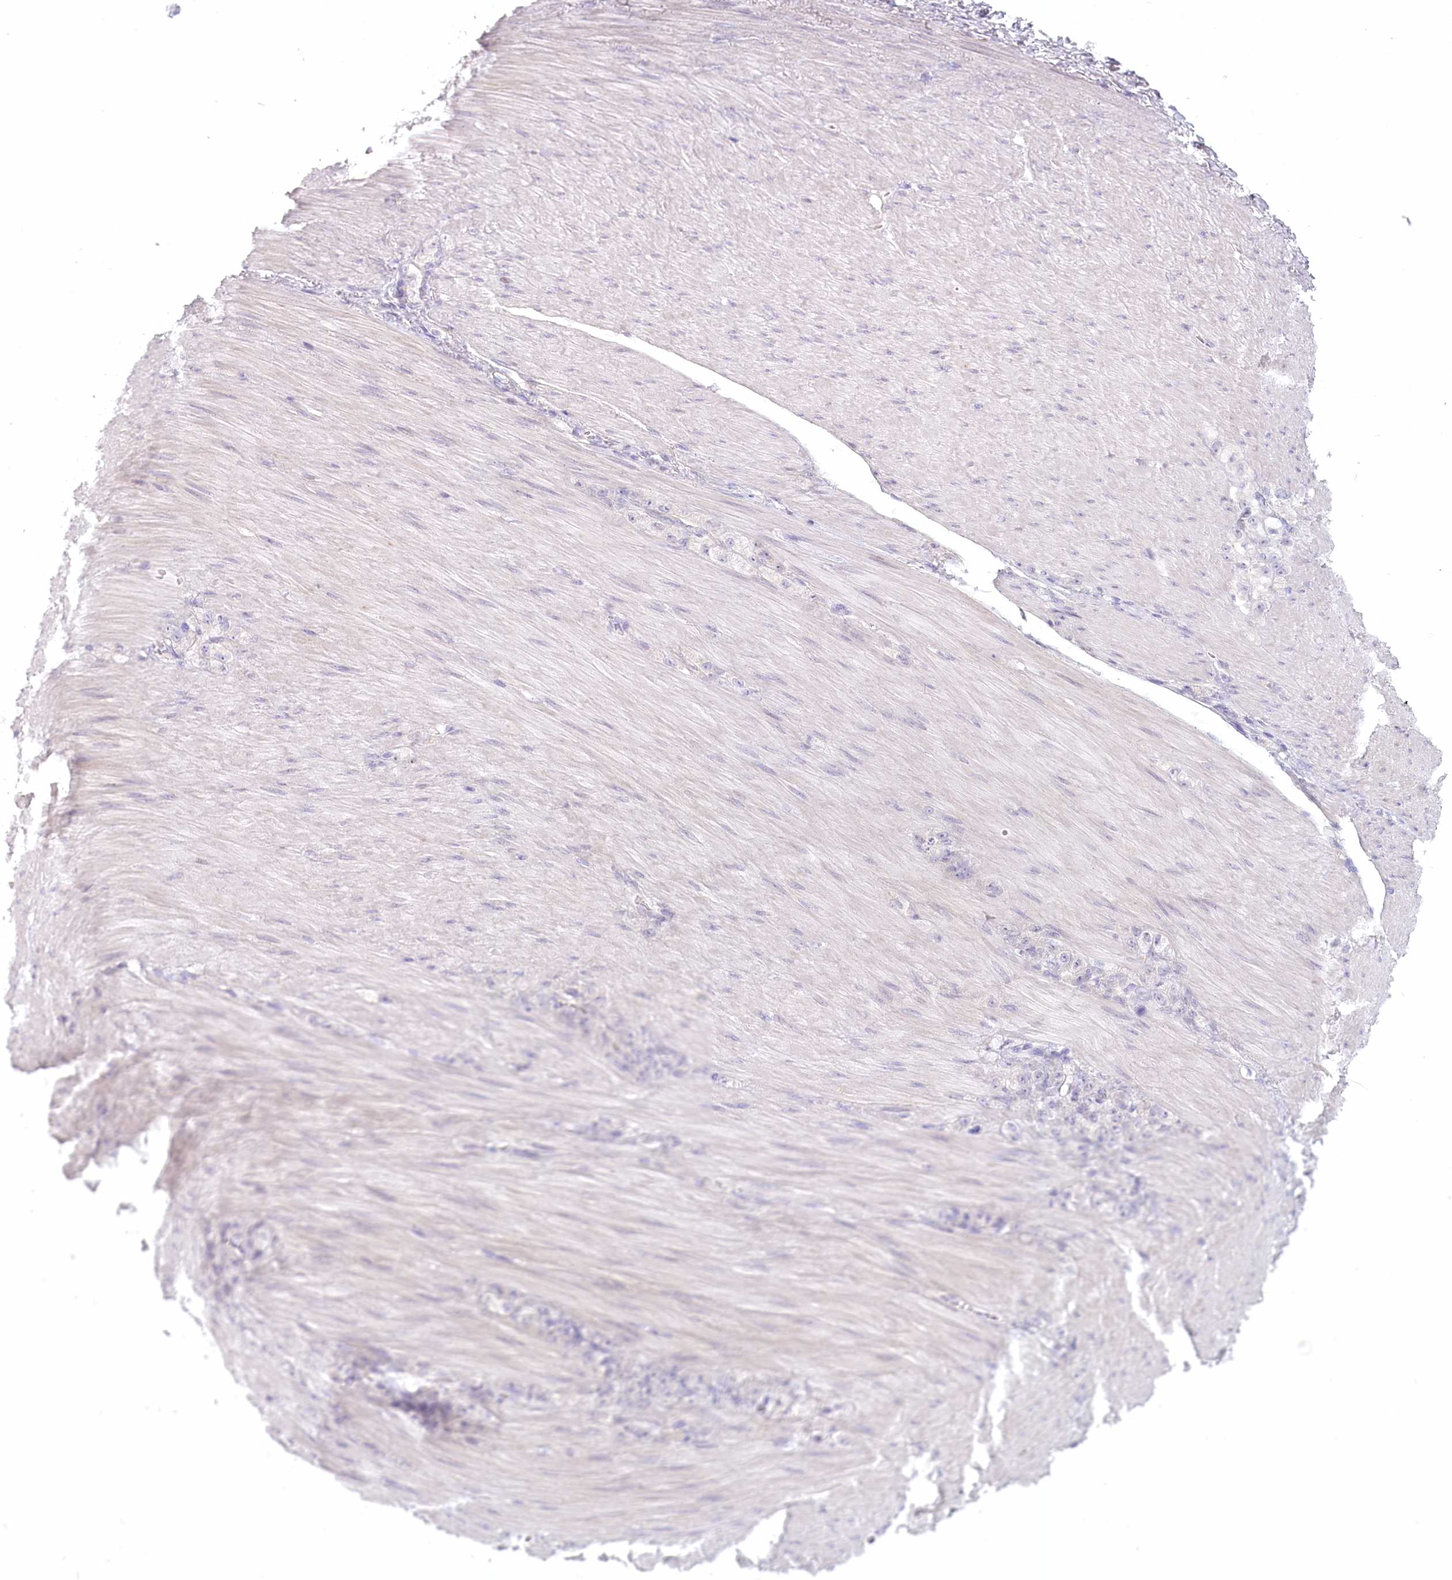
{"staining": {"intensity": "negative", "quantity": "none", "location": "none"}, "tissue": "stomach cancer", "cell_type": "Tumor cells", "image_type": "cancer", "snomed": [{"axis": "morphology", "description": "Normal tissue, NOS"}, {"axis": "morphology", "description": "Adenocarcinoma, NOS"}, {"axis": "topography", "description": "Stomach"}], "caption": "The immunohistochemistry histopathology image has no significant positivity in tumor cells of stomach adenocarcinoma tissue.", "gene": "USP11", "patient": {"sex": "male", "age": 82}}